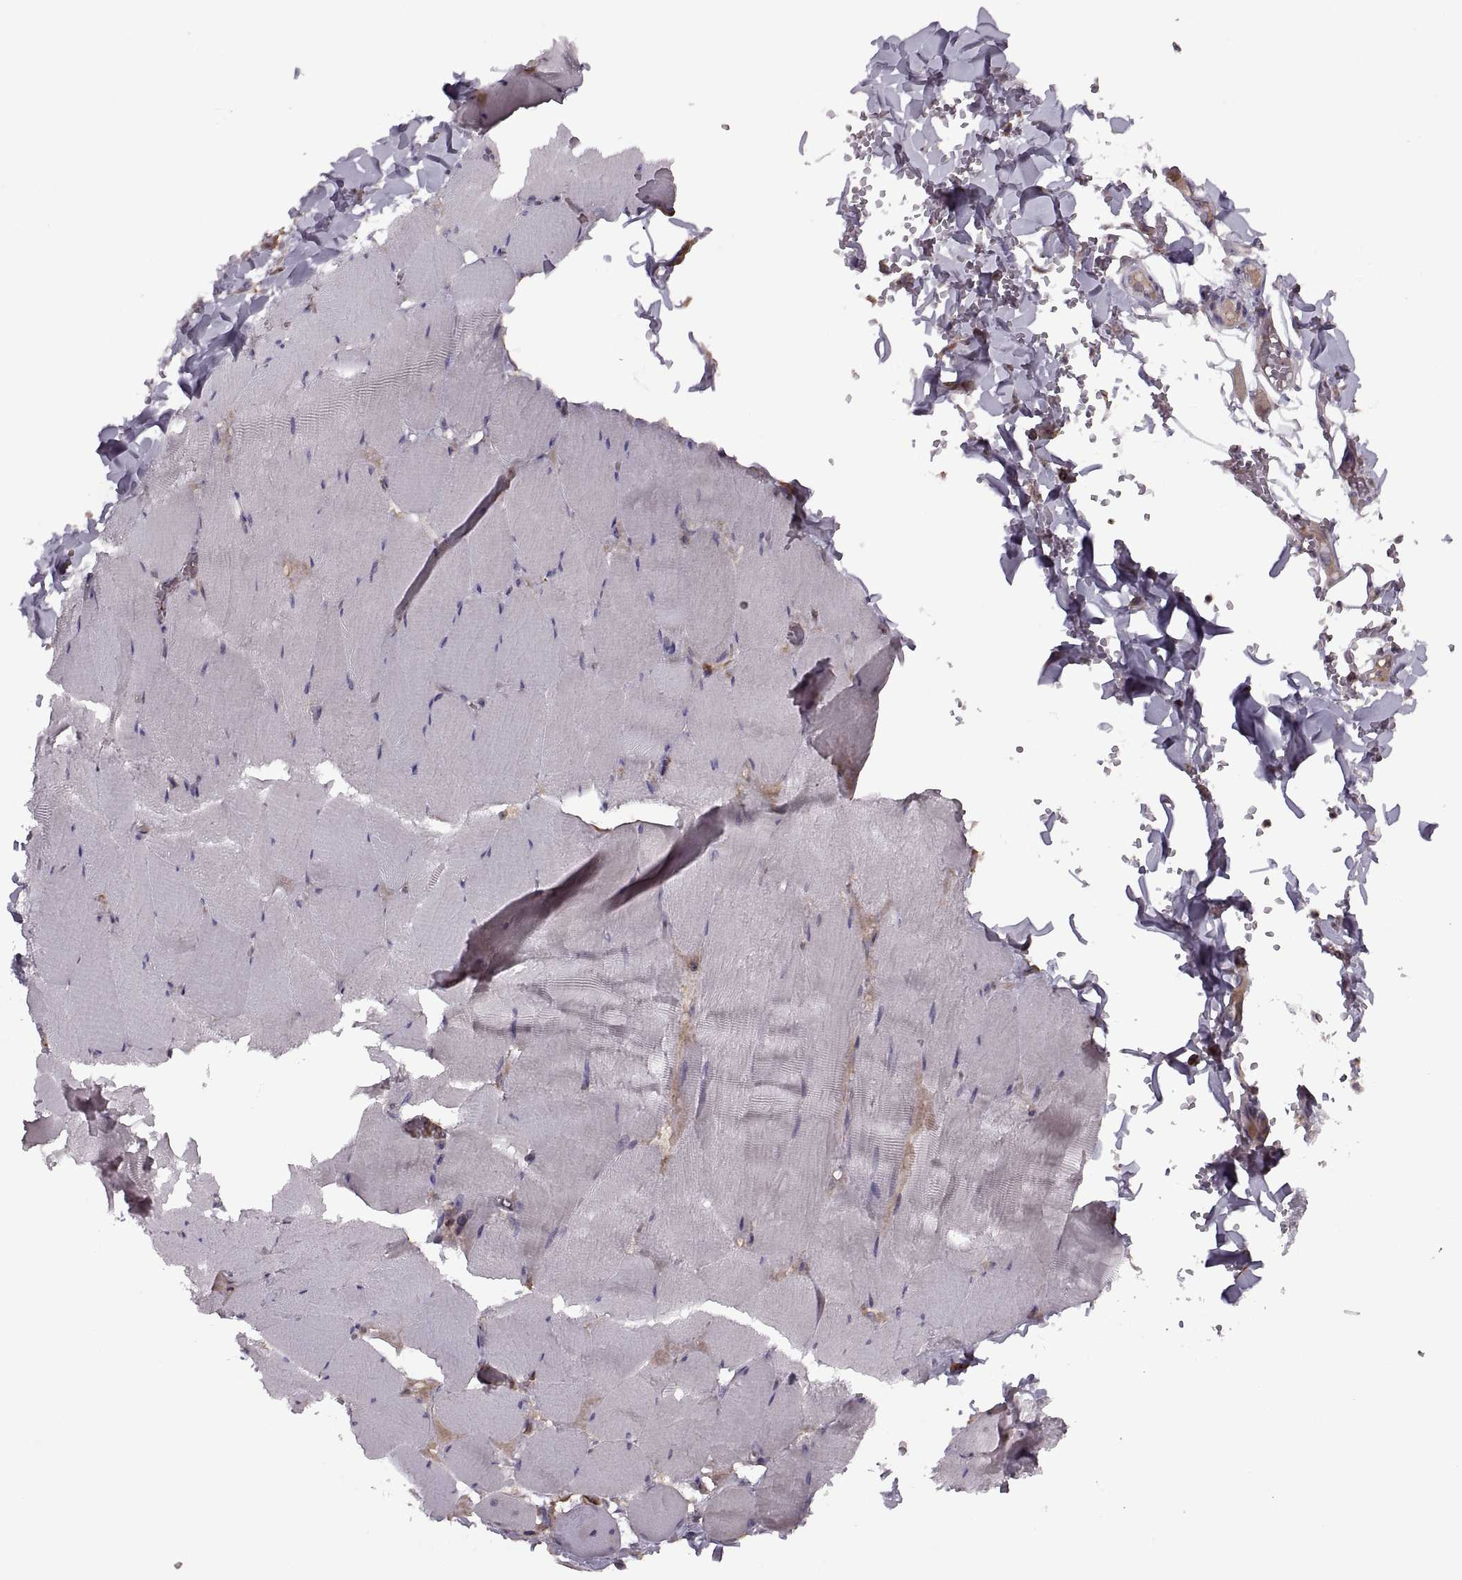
{"staining": {"intensity": "negative", "quantity": "none", "location": "none"}, "tissue": "skeletal muscle", "cell_type": "Myocytes", "image_type": "normal", "snomed": [{"axis": "morphology", "description": "Normal tissue, NOS"}, {"axis": "morphology", "description": "Malignant melanoma, Metastatic site"}, {"axis": "topography", "description": "Skeletal muscle"}], "caption": "Immunohistochemistry (IHC) of normal skeletal muscle exhibits no expression in myocytes. (Stains: DAB (3,3'-diaminobenzidine) immunohistochemistry (IHC) with hematoxylin counter stain, Microscopy: brightfield microscopy at high magnification).", "gene": "SLC2A14", "patient": {"sex": "male", "age": 50}}